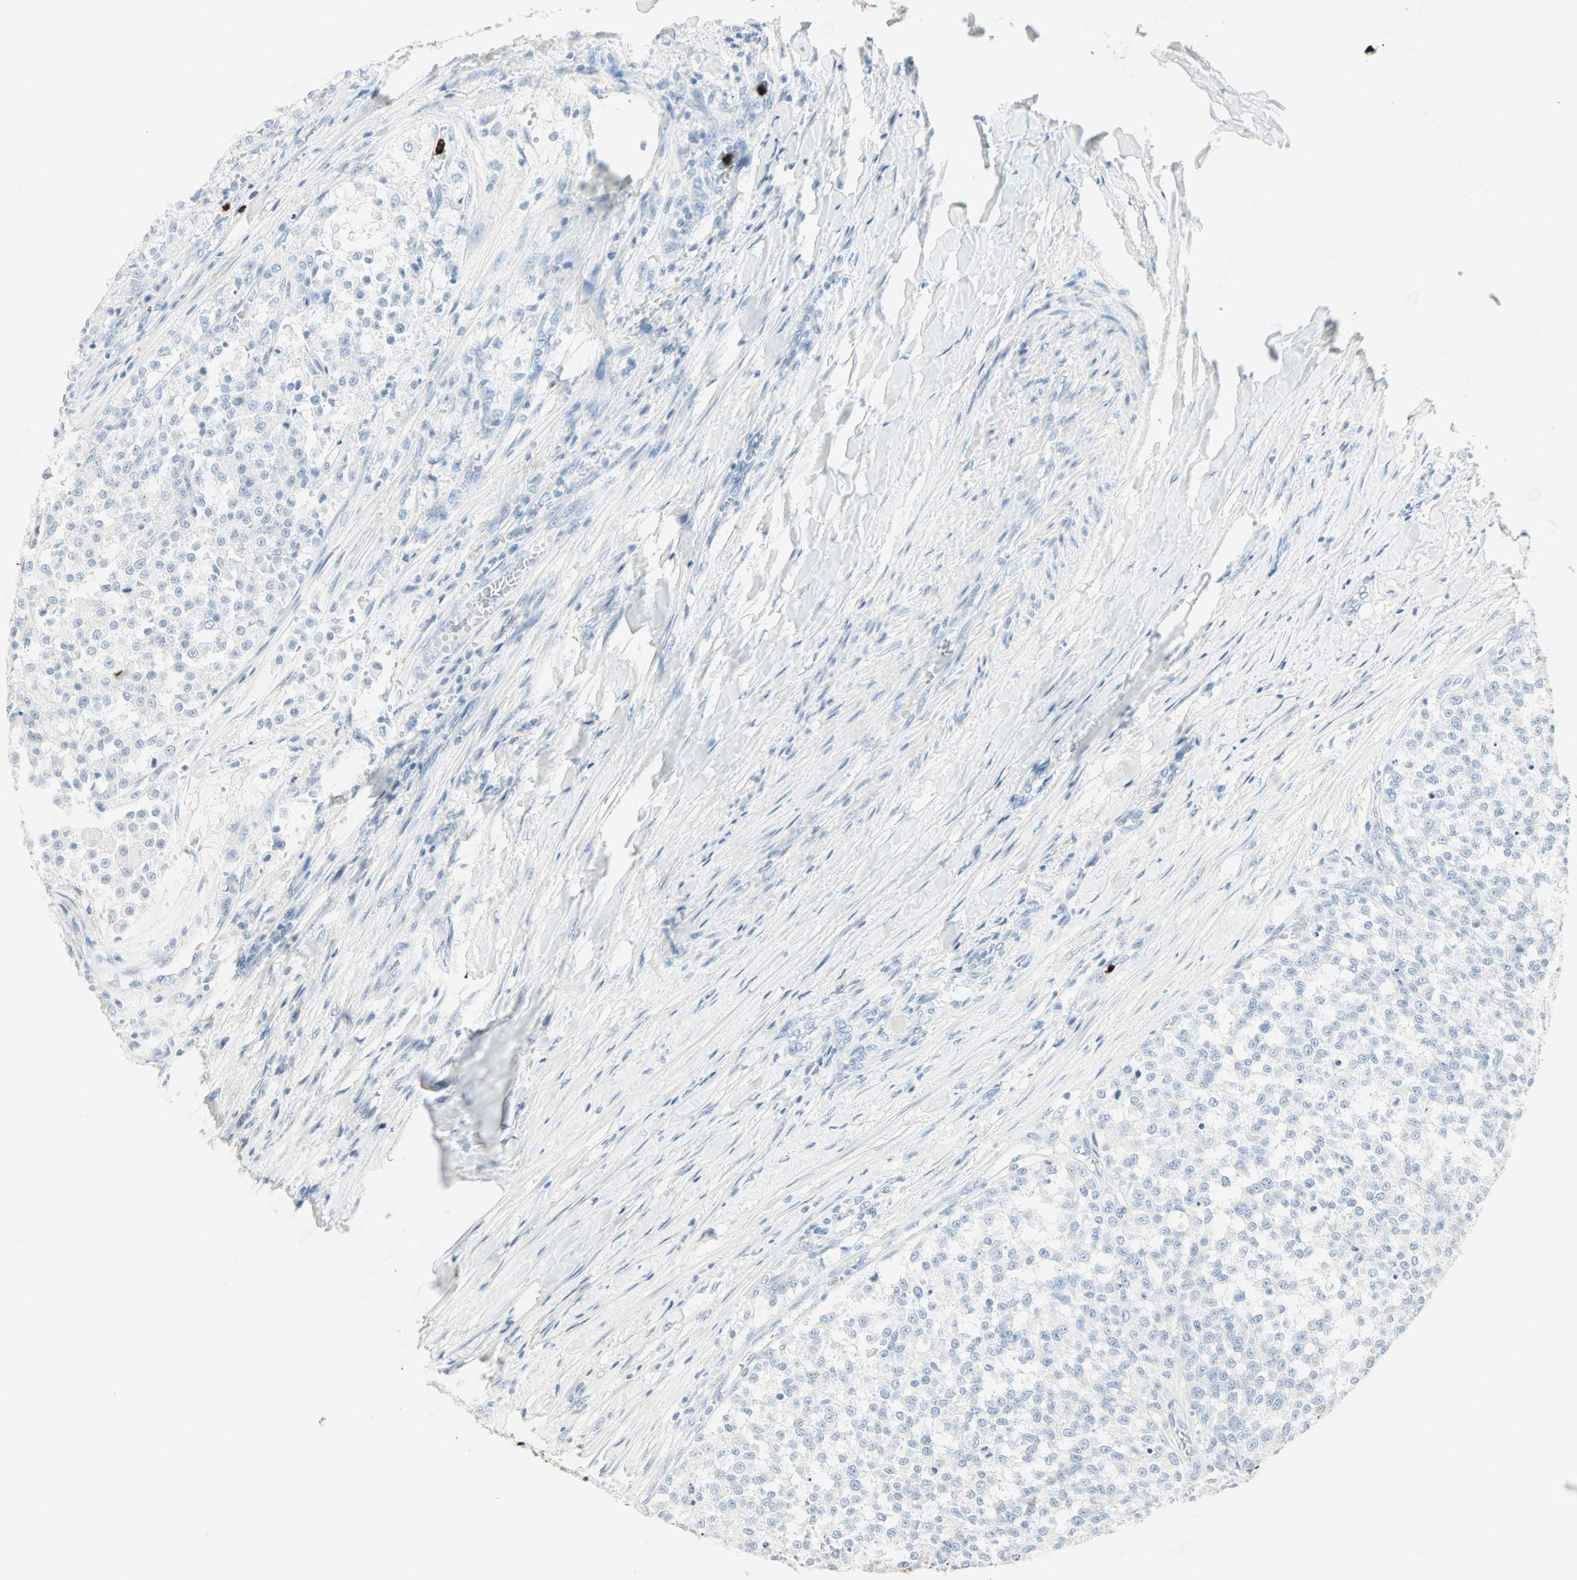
{"staining": {"intensity": "negative", "quantity": "none", "location": "none"}, "tissue": "testis cancer", "cell_type": "Tumor cells", "image_type": "cancer", "snomed": [{"axis": "morphology", "description": "Seminoma, NOS"}, {"axis": "topography", "description": "Testis"}], "caption": "The photomicrograph shows no staining of tumor cells in testis cancer (seminoma).", "gene": "CEACAM6", "patient": {"sex": "male", "age": 59}}